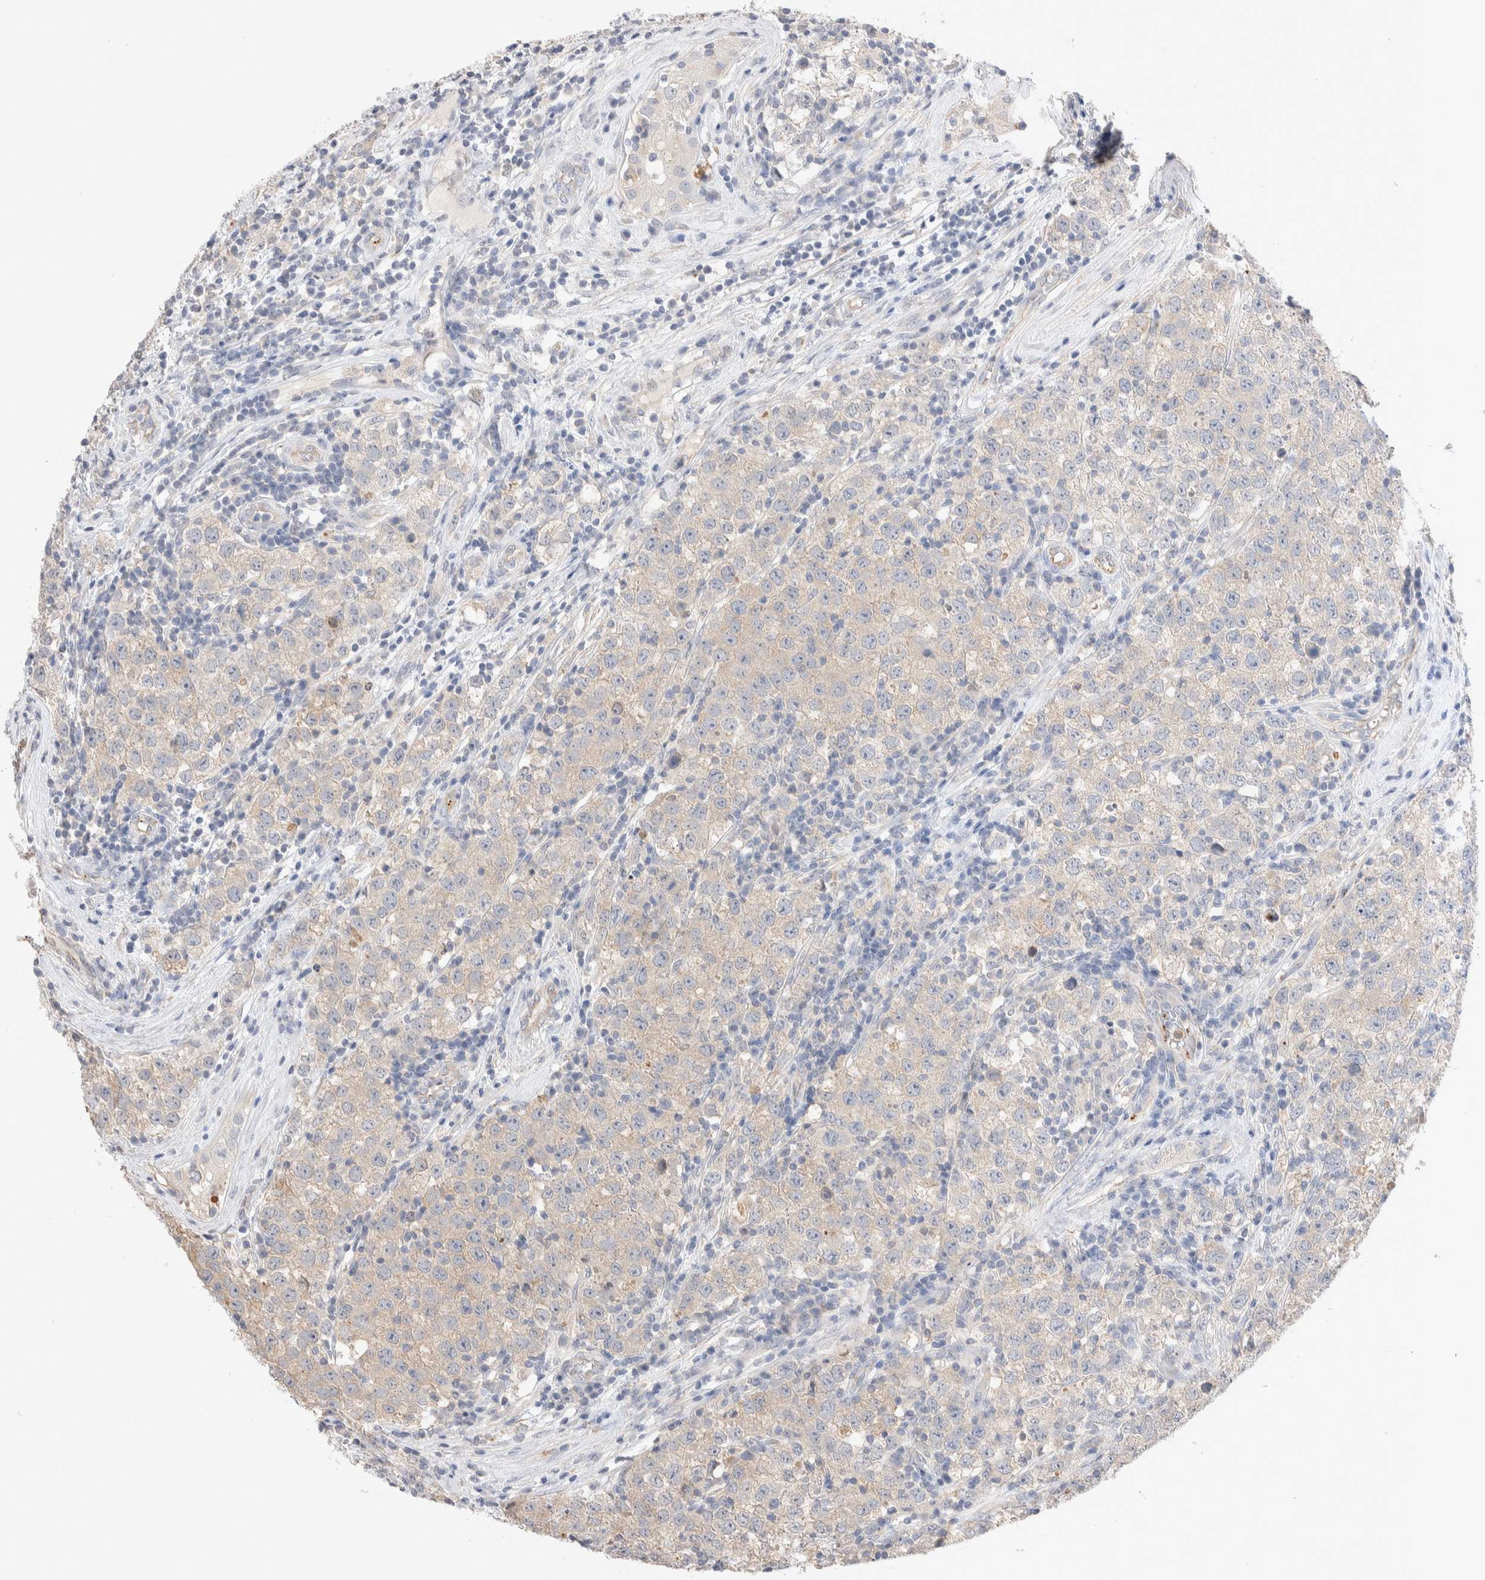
{"staining": {"intensity": "weak", "quantity": "25%-75%", "location": "cytoplasmic/membranous"}, "tissue": "testis cancer", "cell_type": "Tumor cells", "image_type": "cancer", "snomed": [{"axis": "morphology", "description": "Seminoma, NOS"}, {"axis": "morphology", "description": "Carcinoma, Embryonal, NOS"}, {"axis": "topography", "description": "Testis"}], "caption": "Protein staining displays weak cytoplasmic/membranous positivity in approximately 25%-75% of tumor cells in testis cancer (seminoma).", "gene": "FFAR2", "patient": {"sex": "male", "age": 28}}